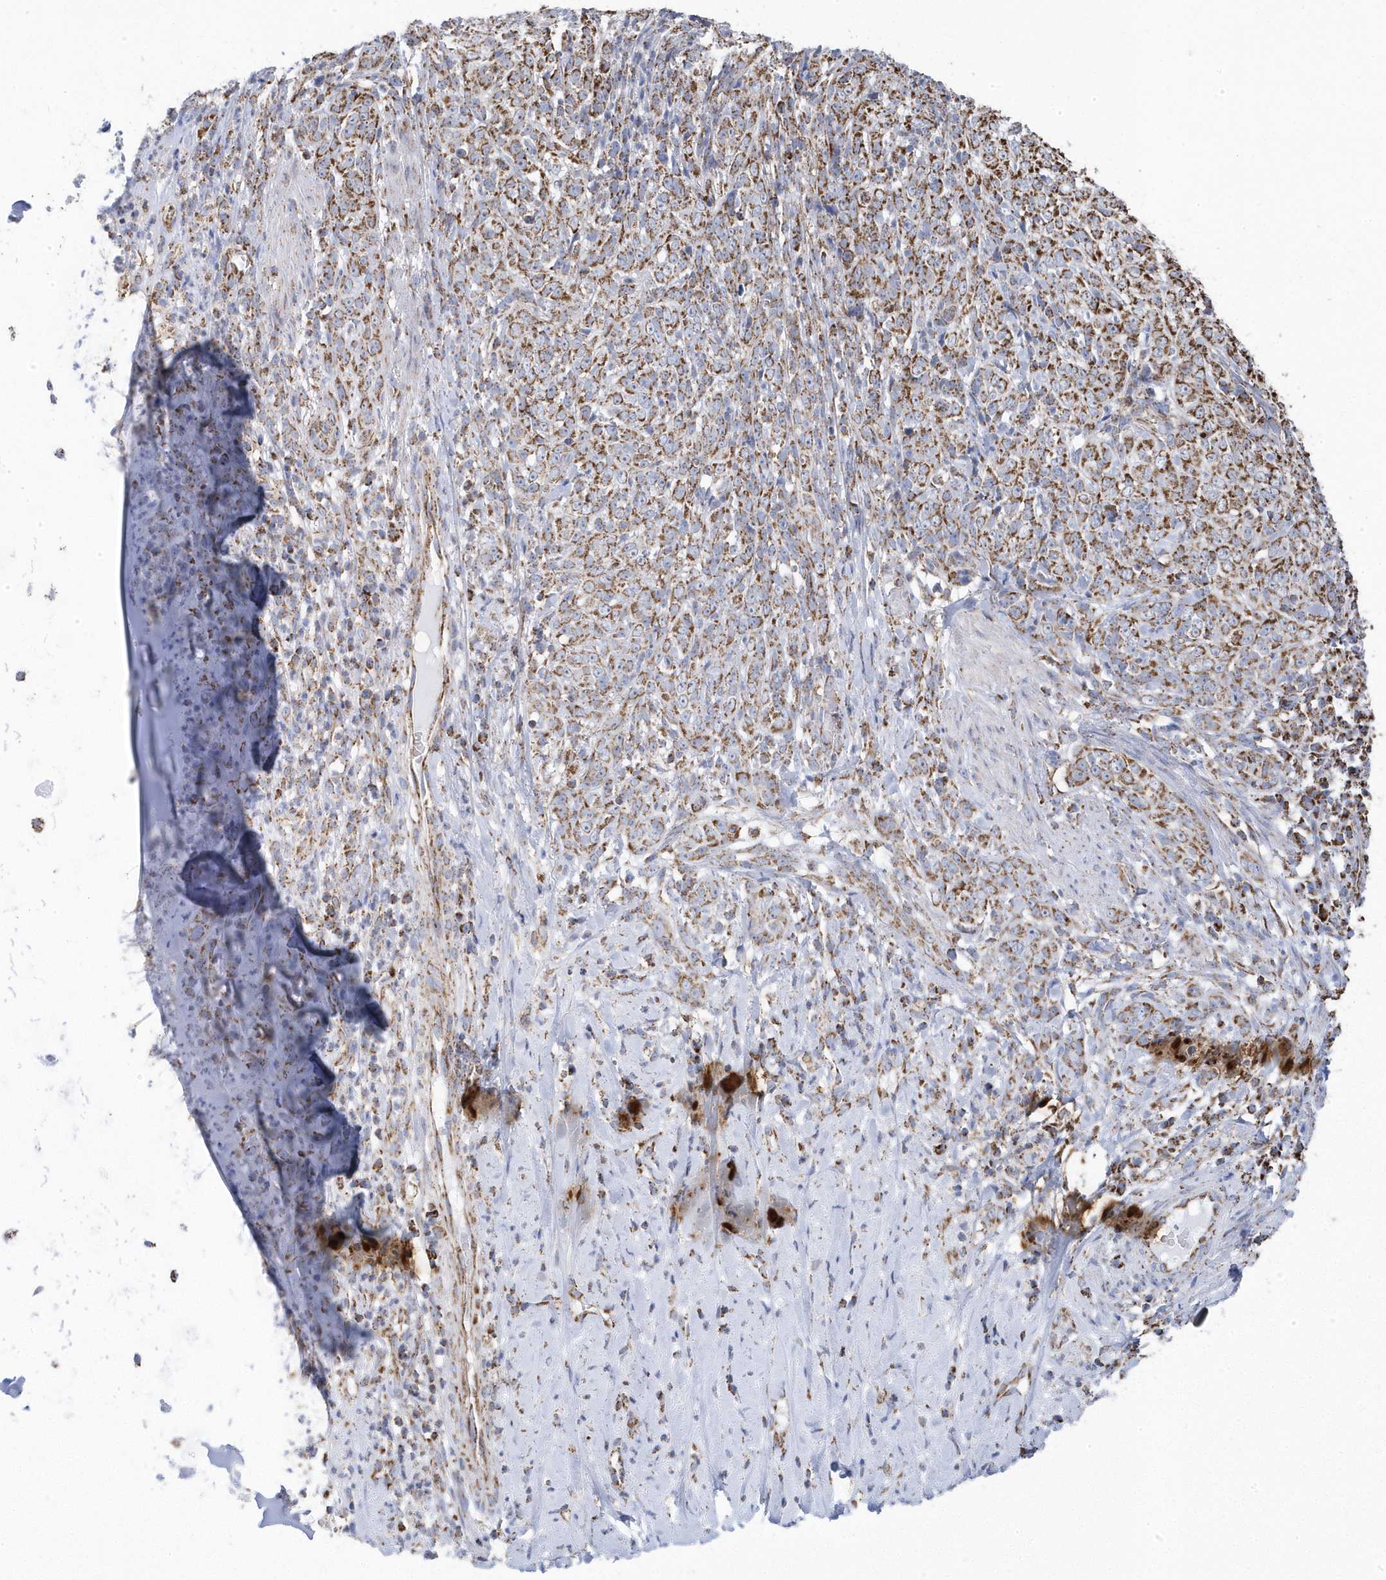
{"staining": {"intensity": "moderate", "quantity": "25%-75%", "location": "cytoplasmic/membranous"}, "tissue": "adipose tissue", "cell_type": "Adipocytes", "image_type": "normal", "snomed": [{"axis": "morphology", "description": "Normal tissue, NOS"}, {"axis": "morphology", "description": "Basal cell carcinoma"}, {"axis": "topography", "description": "Cartilage tissue"}, {"axis": "topography", "description": "Nasopharynx"}, {"axis": "topography", "description": "Oral tissue"}], "caption": "Protein expression analysis of benign adipose tissue exhibits moderate cytoplasmic/membranous staining in approximately 25%-75% of adipocytes.", "gene": "GTPBP8", "patient": {"sex": "female", "age": 77}}